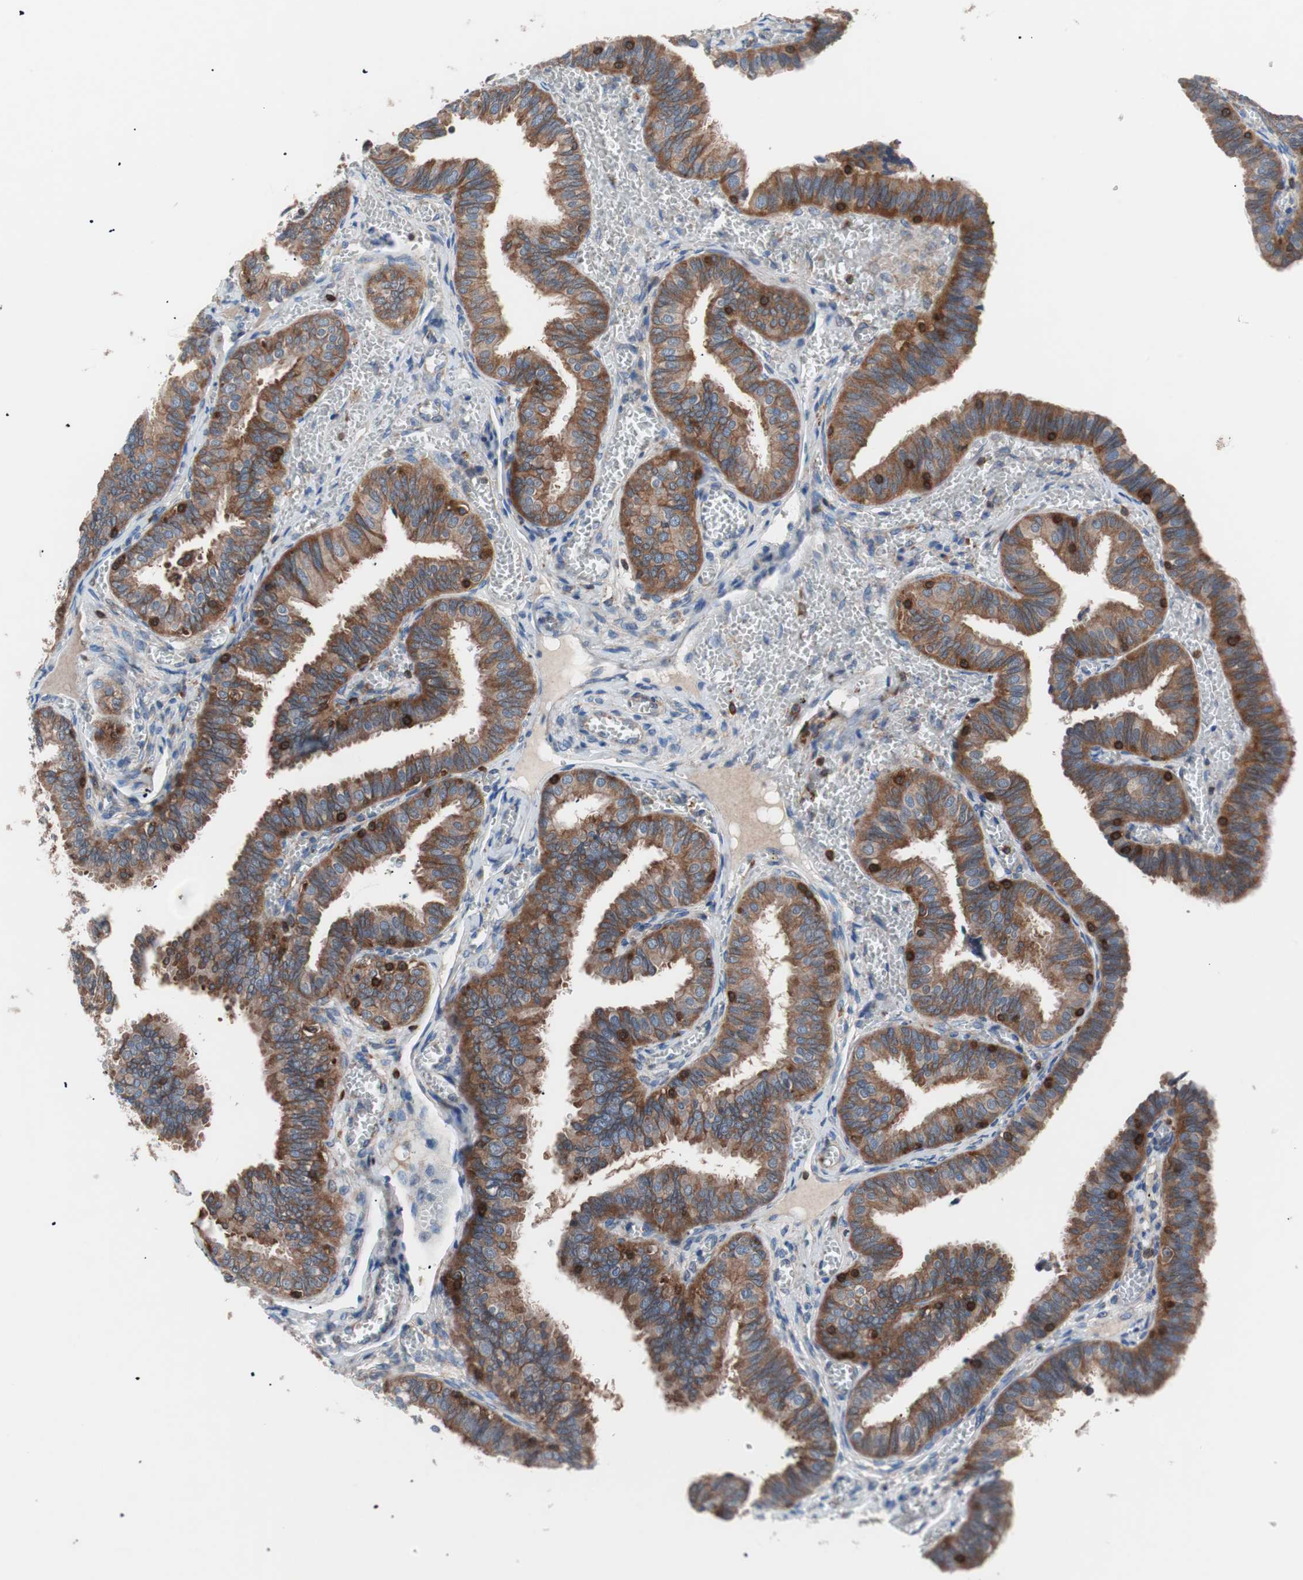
{"staining": {"intensity": "strong", "quantity": ">75%", "location": "cytoplasmic/membranous"}, "tissue": "fallopian tube", "cell_type": "Glandular cells", "image_type": "normal", "snomed": [{"axis": "morphology", "description": "Normal tissue, NOS"}, {"axis": "topography", "description": "Fallopian tube"}], "caption": "Immunohistochemistry staining of benign fallopian tube, which shows high levels of strong cytoplasmic/membranous positivity in approximately >75% of glandular cells indicating strong cytoplasmic/membranous protein positivity. The staining was performed using DAB (brown) for protein detection and nuclei were counterstained in hematoxylin (blue).", "gene": "PIK3R1", "patient": {"sex": "female", "age": 46}}